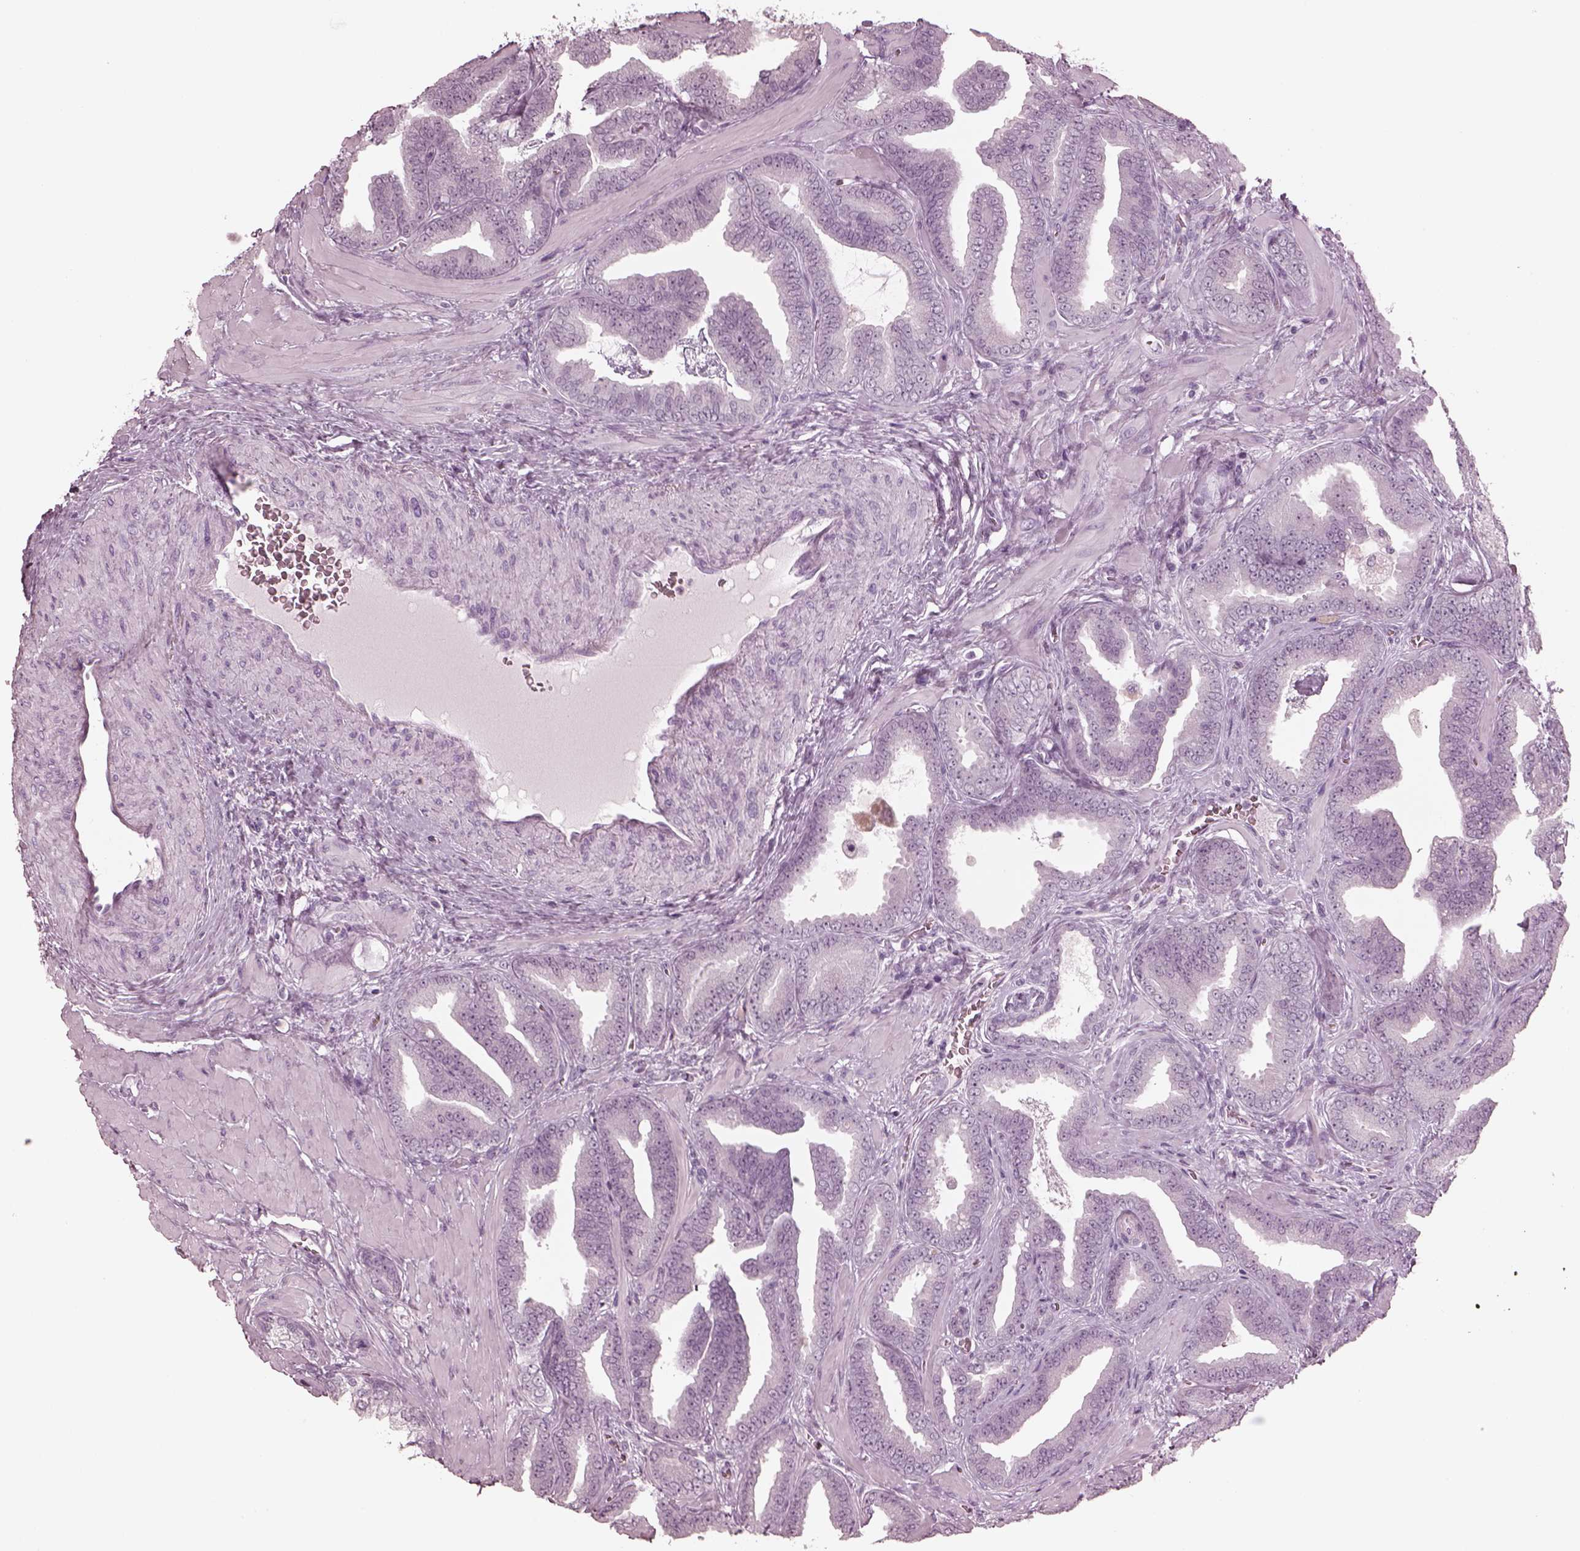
{"staining": {"intensity": "negative", "quantity": "none", "location": "none"}, "tissue": "prostate cancer", "cell_type": "Tumor cells", "image_type": "cancer", "snomed": [{"axis": "morphology", "description": "Adenocarcinoma, Low grade"}, {"axis": "topography", "description": "Prostate"}], "caption": "Protein analysis of prostate cancer (low-grade adenocarcinoma) displays no significant expression in tumor cells. (Immunohistochemistry, brightfield microscopy, high magnification).", "gene": "C2orf81", "patient": {"sex": "male", "age": 63}}